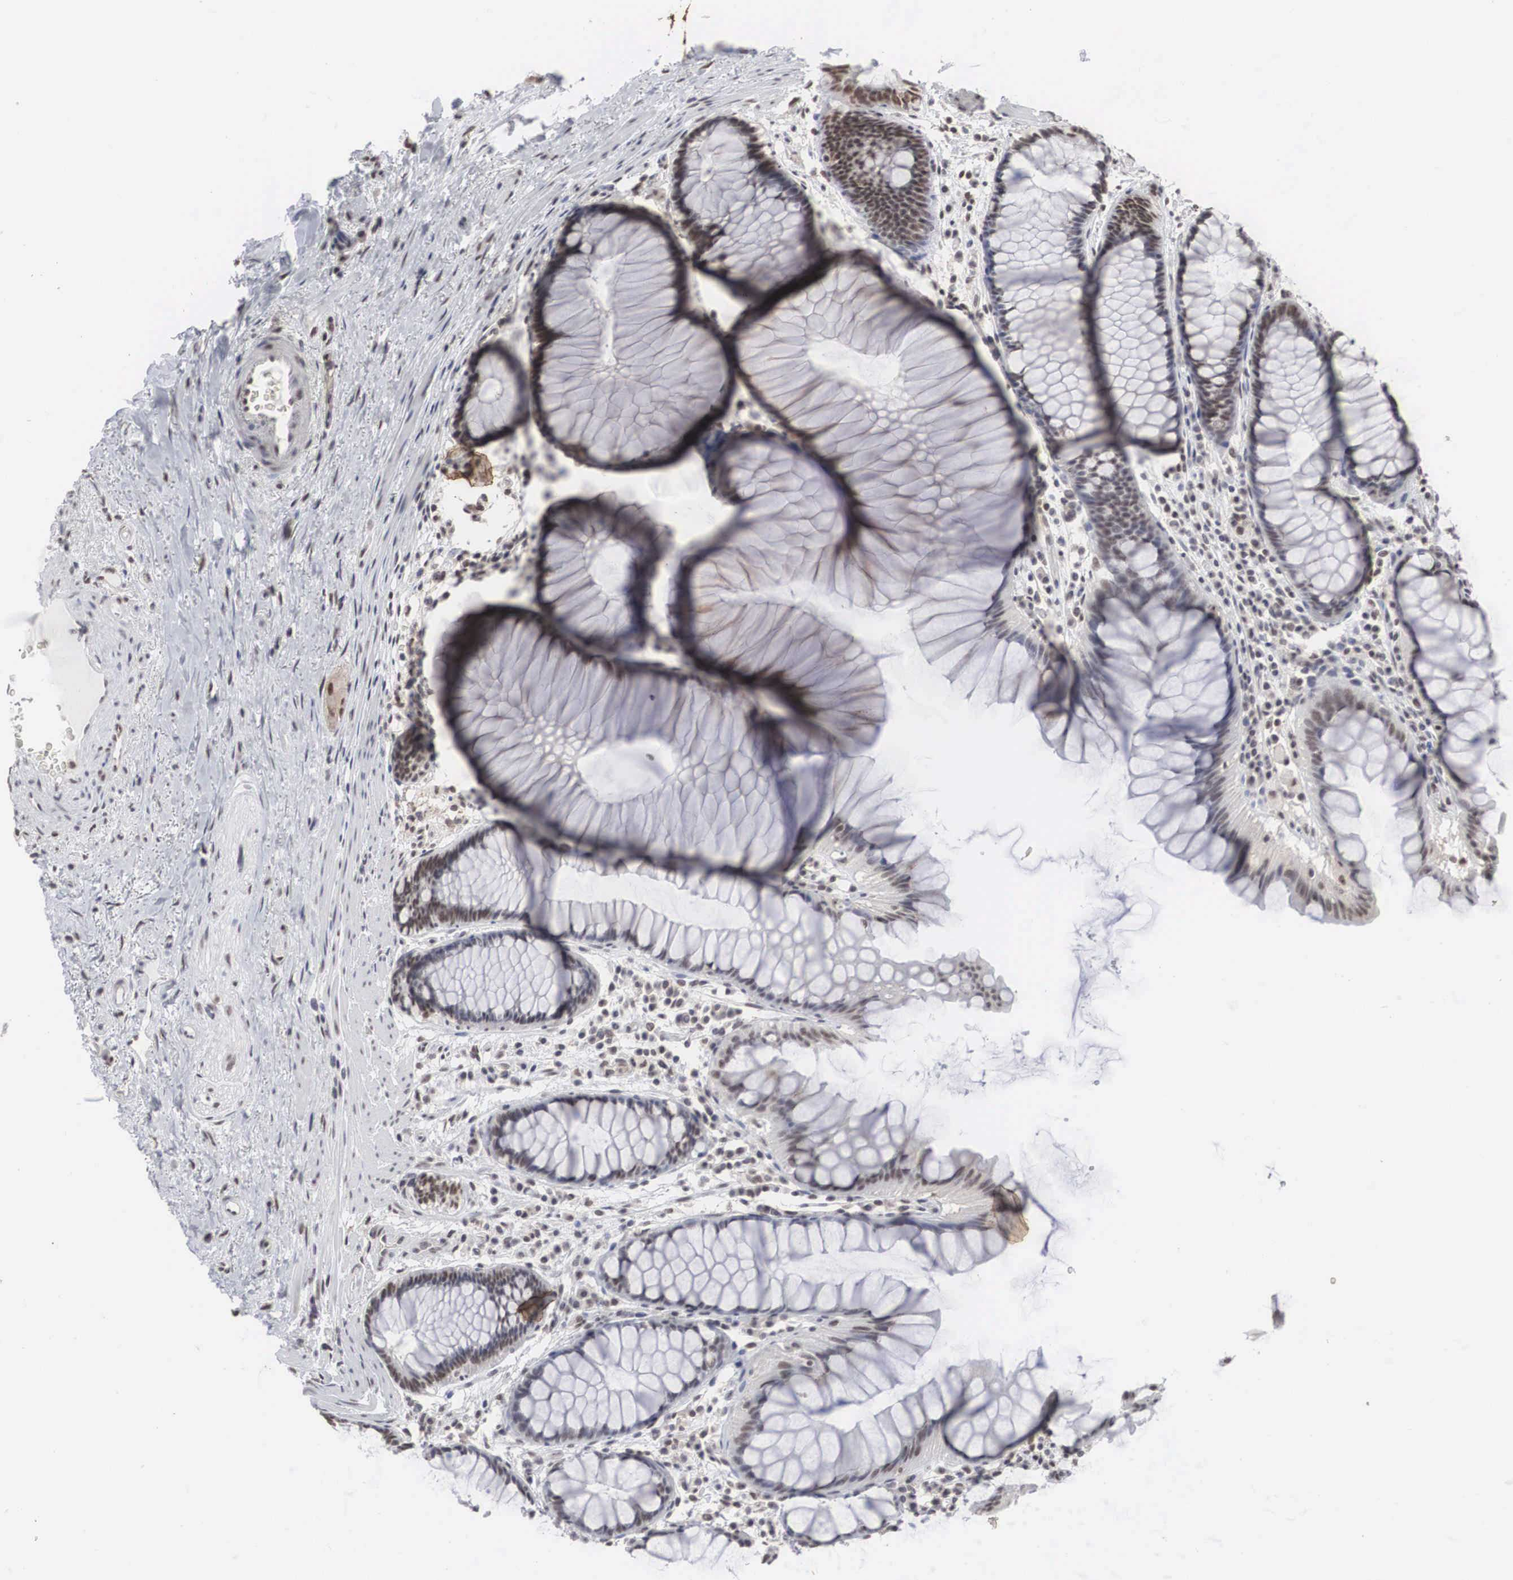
{"staining": {"intensity": "moderate", "quantity": "25%-75%", "location": "nuclear"}, "tissue": "rectum", "cell_type": "Glandular cells", "image_type": "normal", "snomed": [{"axis": "morphology", "description": "Normal tissue, NOS"}, {"axis": "topography", "description": "Rectum"}], "caption": "Immunohistochemistry histopathology image of normal rectum: rectum stained using IHC shows medium levels of moderate protein expression localized specifically in the nuclear of glandular cells, appearing as a nuclear brown color.", "gene": "AUTS2", "patient": {"sex": "male", "age": 77}}